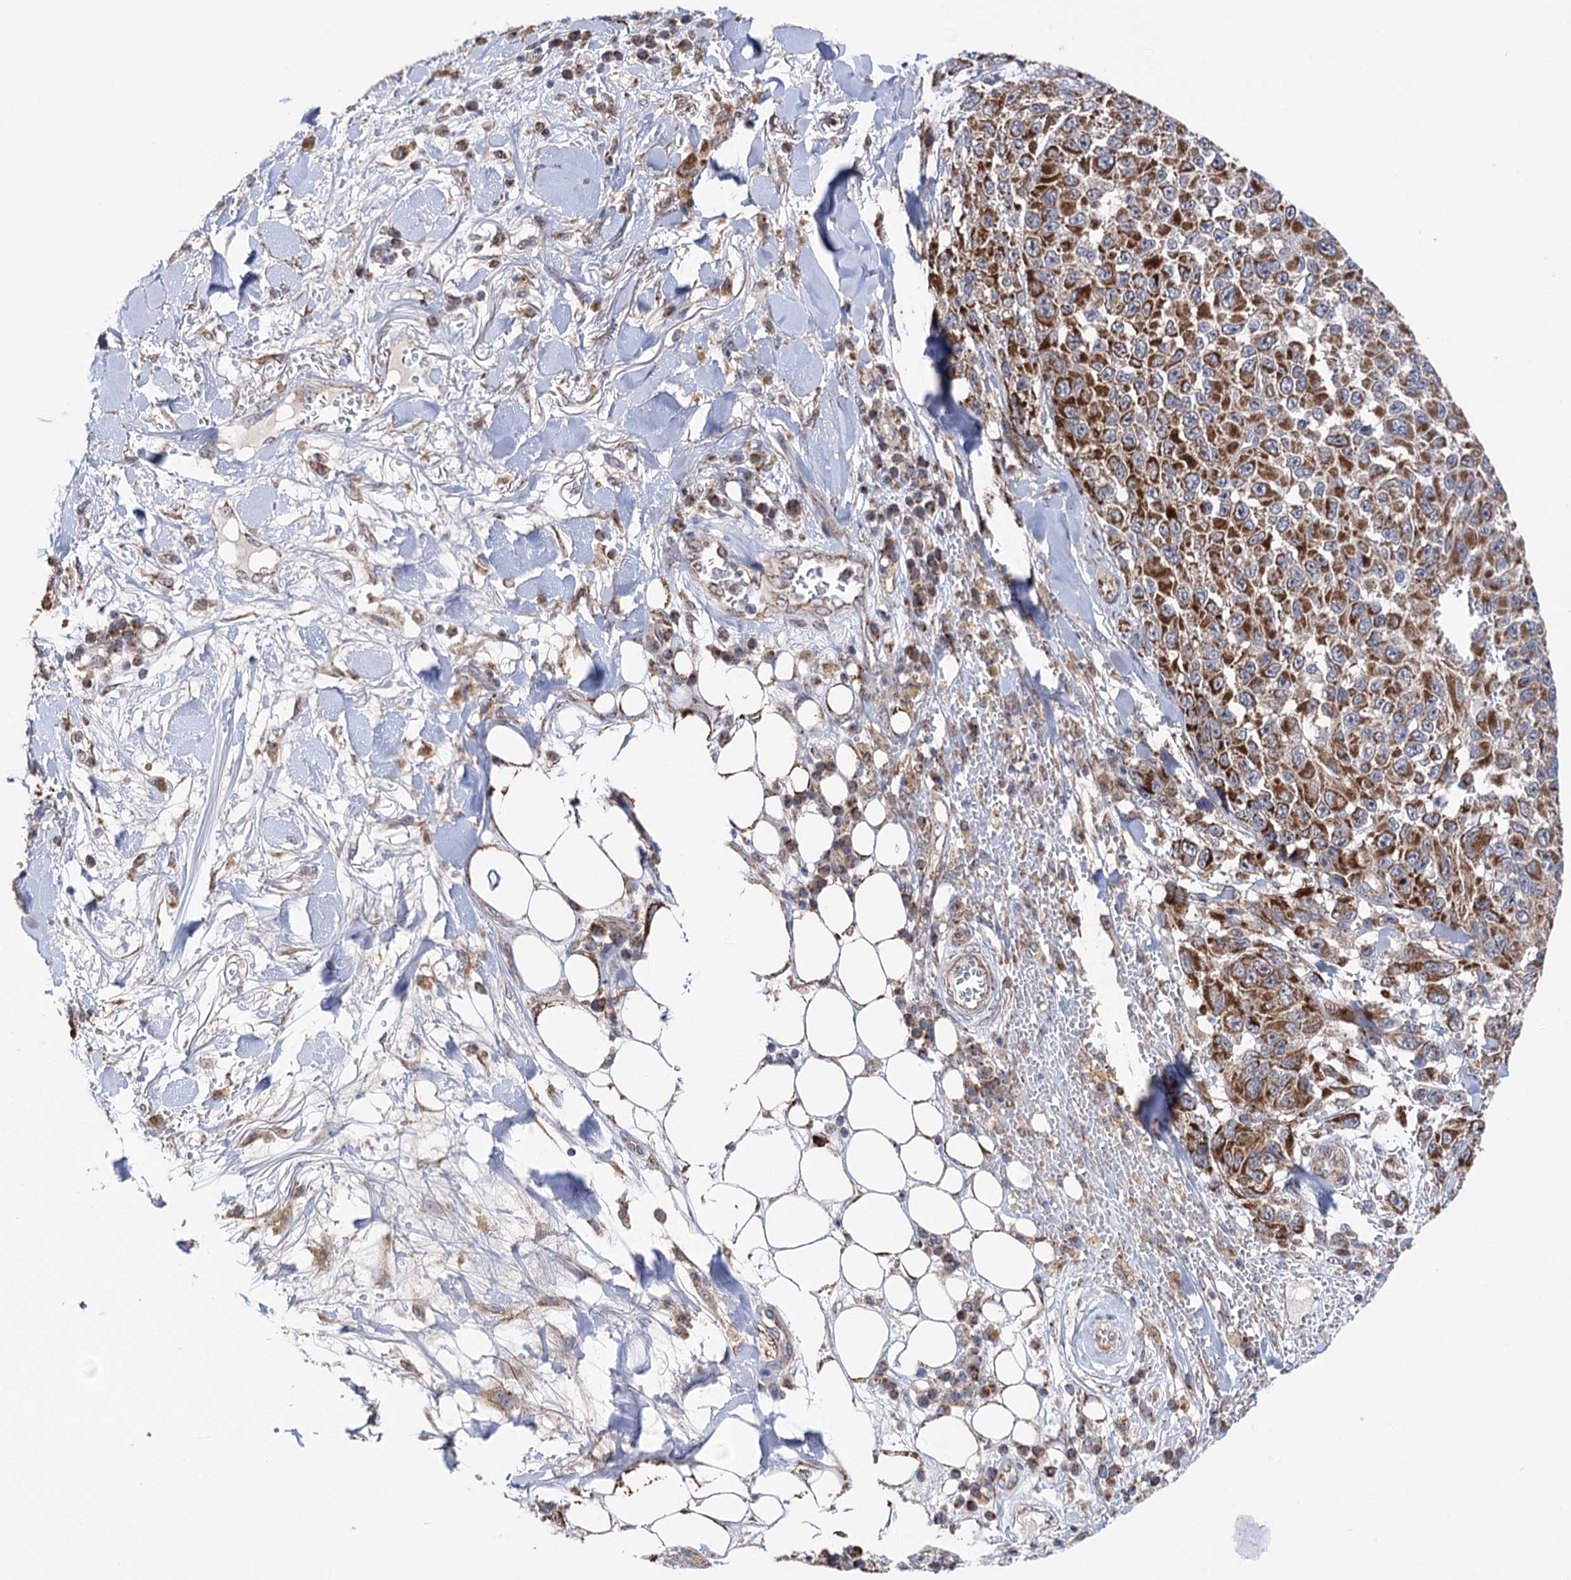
{"staining": {"intensity": "strong", "quantity": ">75%", "location": "cytoplasmic/membranous"}, "tissue": "melanoma", "cell_type": "Tumor cells", "image_type": "cancer", "snomed": [{"axis": "morphology", "description": "Normal tissue, NOS"}, {"axis": "morphology", "description": "Malignant melanoma, NOS"}, {"axis": "topography", "description": "Skin"}], "caption": "IHC photomicrograph of neoplastic tissue: human melanoma stained using immunohistochemistry (IHC) reveals high levels of strong protein expression localized specifically in the cytoplasmic/membranous of tumor cells, appearing as a cytoplasmic/membranous brown color.", "gene": "SUCLA2", "patient": {"sex": "female", "age": 96}}